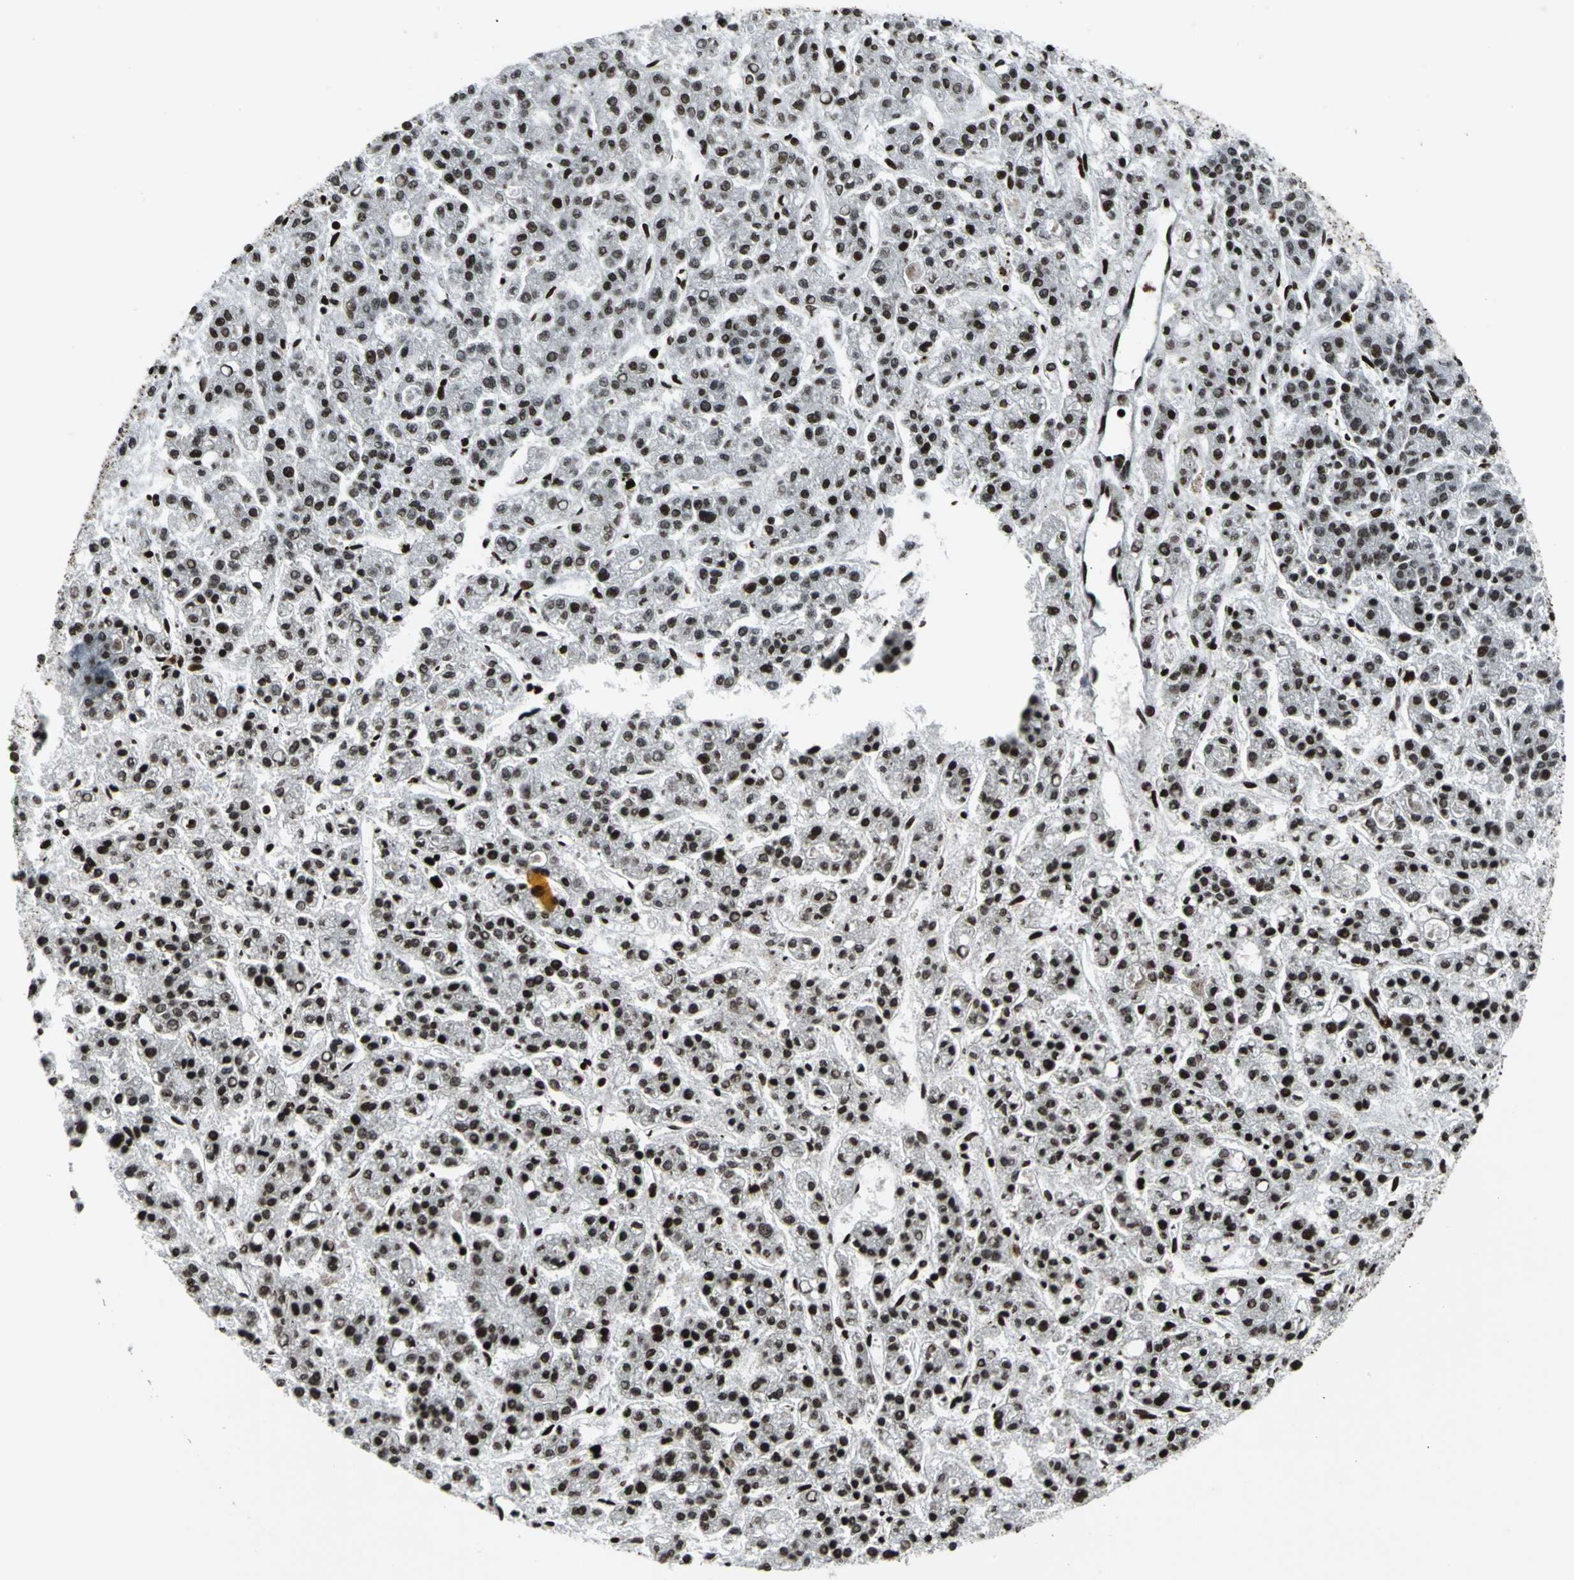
{"staining": {"intensity": "strong", "quantity": ">75%", "location": "nuclear"}, "tissue": "liver cancer", "cell_type": "Tumor cells", "image_type": "cancer", "snomed": [{"axis": "morphology", "description": "Carcinoma, Hepatocellular, NOS"}, {"axis": "topography", "description": "Liver"}], "caption": "Immunohistochemical staining of human hepatocellular carcinoma (liver) demonstrates strong nuclear protein expression in about >75% of tumor cells. (DAB (3,3'-diaminobenzidine) IHC, brown staining for protein, blue staining for nuclei).", "gene": "APEX1", "patient": {"sex": "male", "age": 70}}